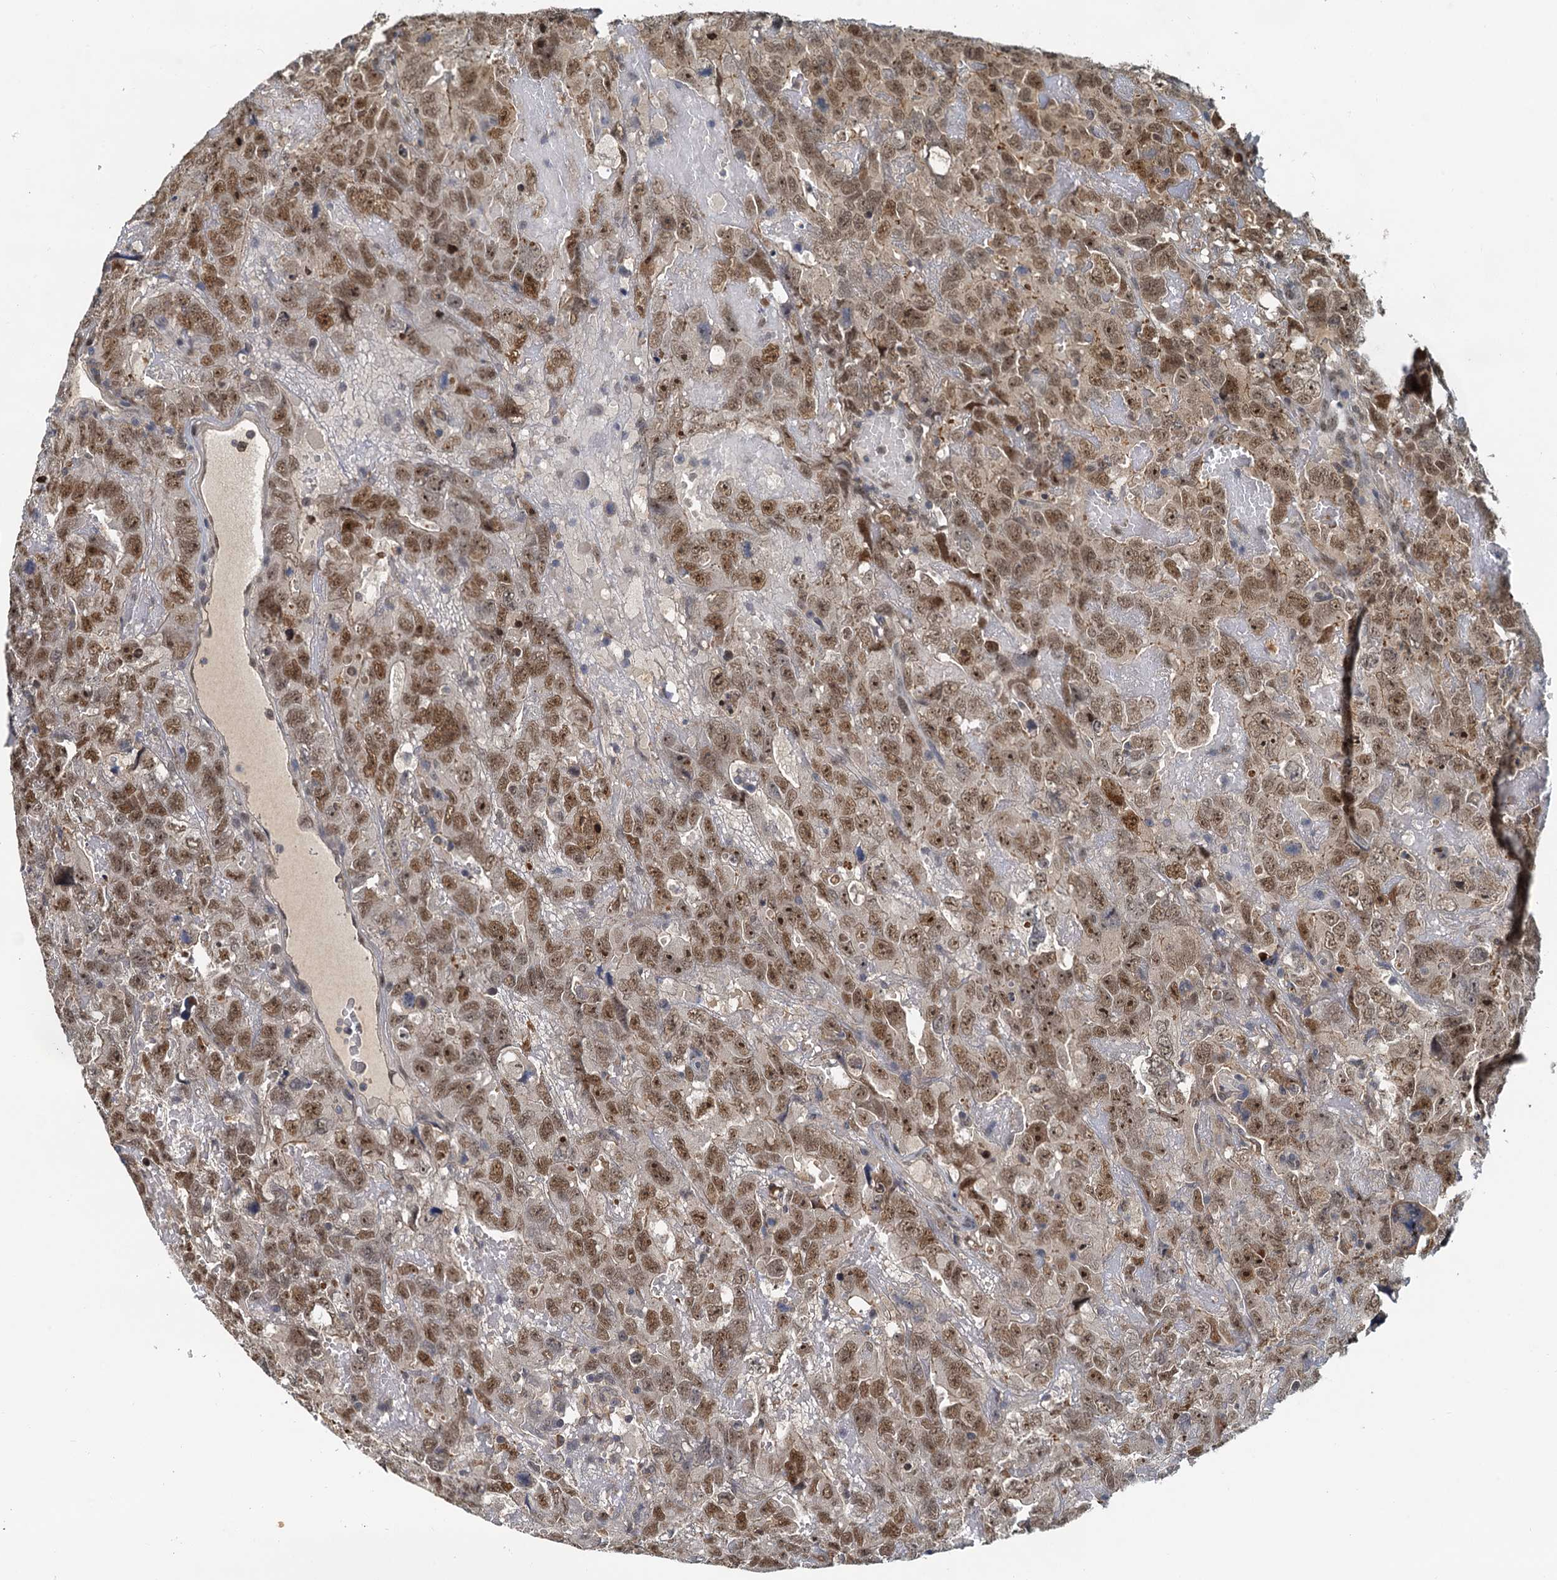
{"staining": {"intensity": "moderate", "quantity": ">75%", "location": "nuclear"}, "tissue": "testis cancer", "cell_type": "Tumor cells", "image_type": "cancer", "snomed": [{"axis": "morphology", "description": "Carcinoma, Embryonal, NOS"}, {"axis": "topography", "description": "Testis"}], "caption": "A brown stain shows moderate nuclear expression of a protein in human testis cancer tumor cells.", "gene": "SPINDOC", "patient": {"sex": "male", "age": 45}}